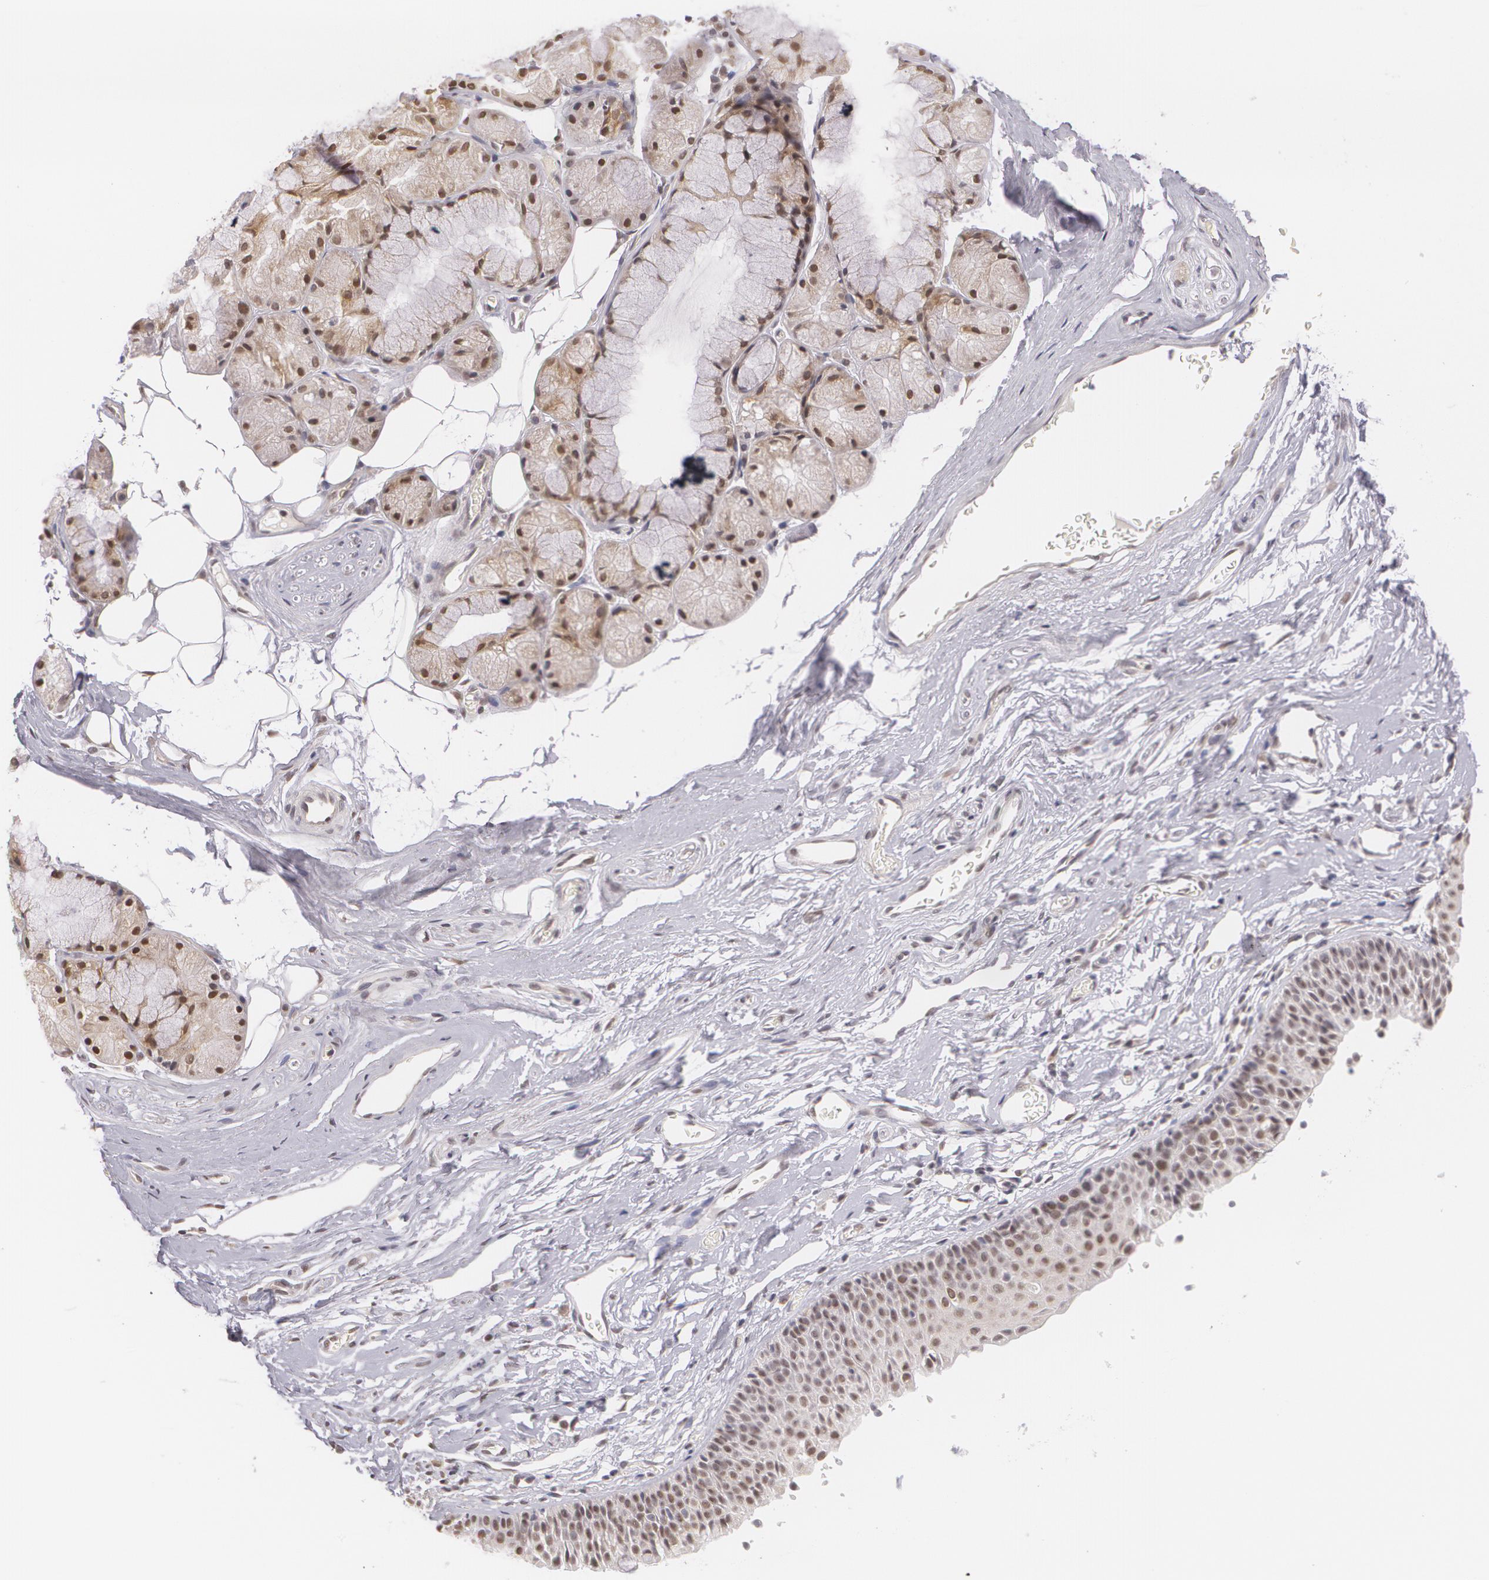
{"staining": {"intensity": "moderate", "quantity": "25%-75%", "location": "nuclear"}, "tissue": "nasopharynx", "cell_type": "Respiratory epithelial cells", "image_type": "normal", "snomed": [{"axis": "morphology", "description": "Normal tissue, NOS"}, {"axis": "topography", "description": "Nasopharynx"}], "caption": "Moderate nuclear protein staining is seen in about 25%-75% of respiratory epithelial cells in nasopharynx. (DAB = brown stain, brightfield microscopy at high magnification).", "gene": "ALX1", "patient": {"sex": "male", "age": 56}}